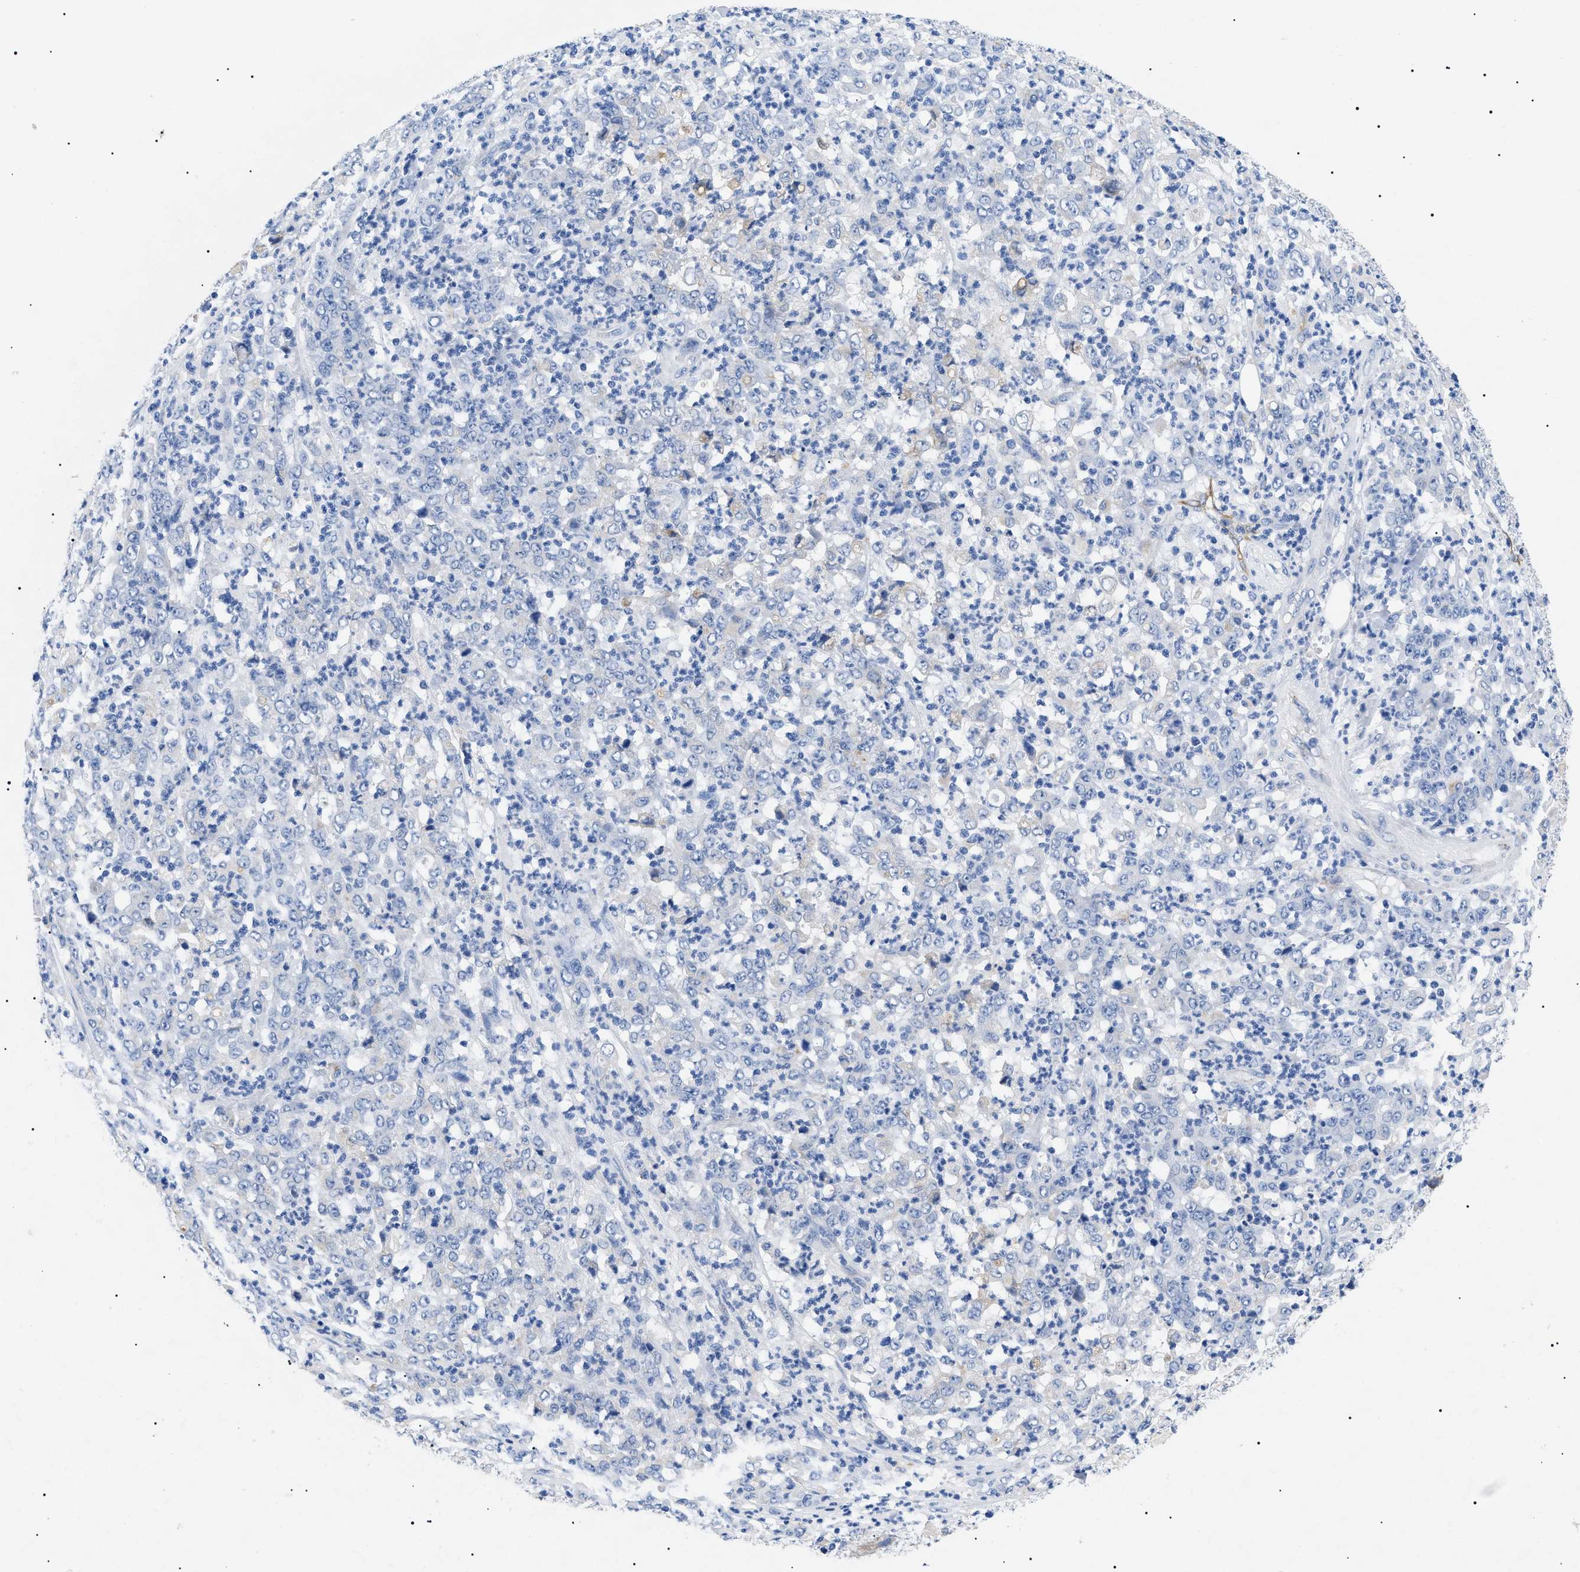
{"staining": {"intensity": "negative", "quantity": "none", "location": "none"}, "tissue": "stomach cancer", "cell_type": "Tumor cells", "image_type": "cancer", "snomed": [{"axis": "morphology", "description": "Adenocarcinoma, NOS"}, {"axis": "topography", "description": "Stomach, lower"}], "caption": "A high-resolution micrograph shows immunohistochemistry staining of adenocarcinoma (stomach), which reveals no significant expression in tumor cells. (DAB IHC visualized using brightfield microscopy, high magnification).", "gene": "ACKR1", "patient": {"sex": "female", "age": 71}}